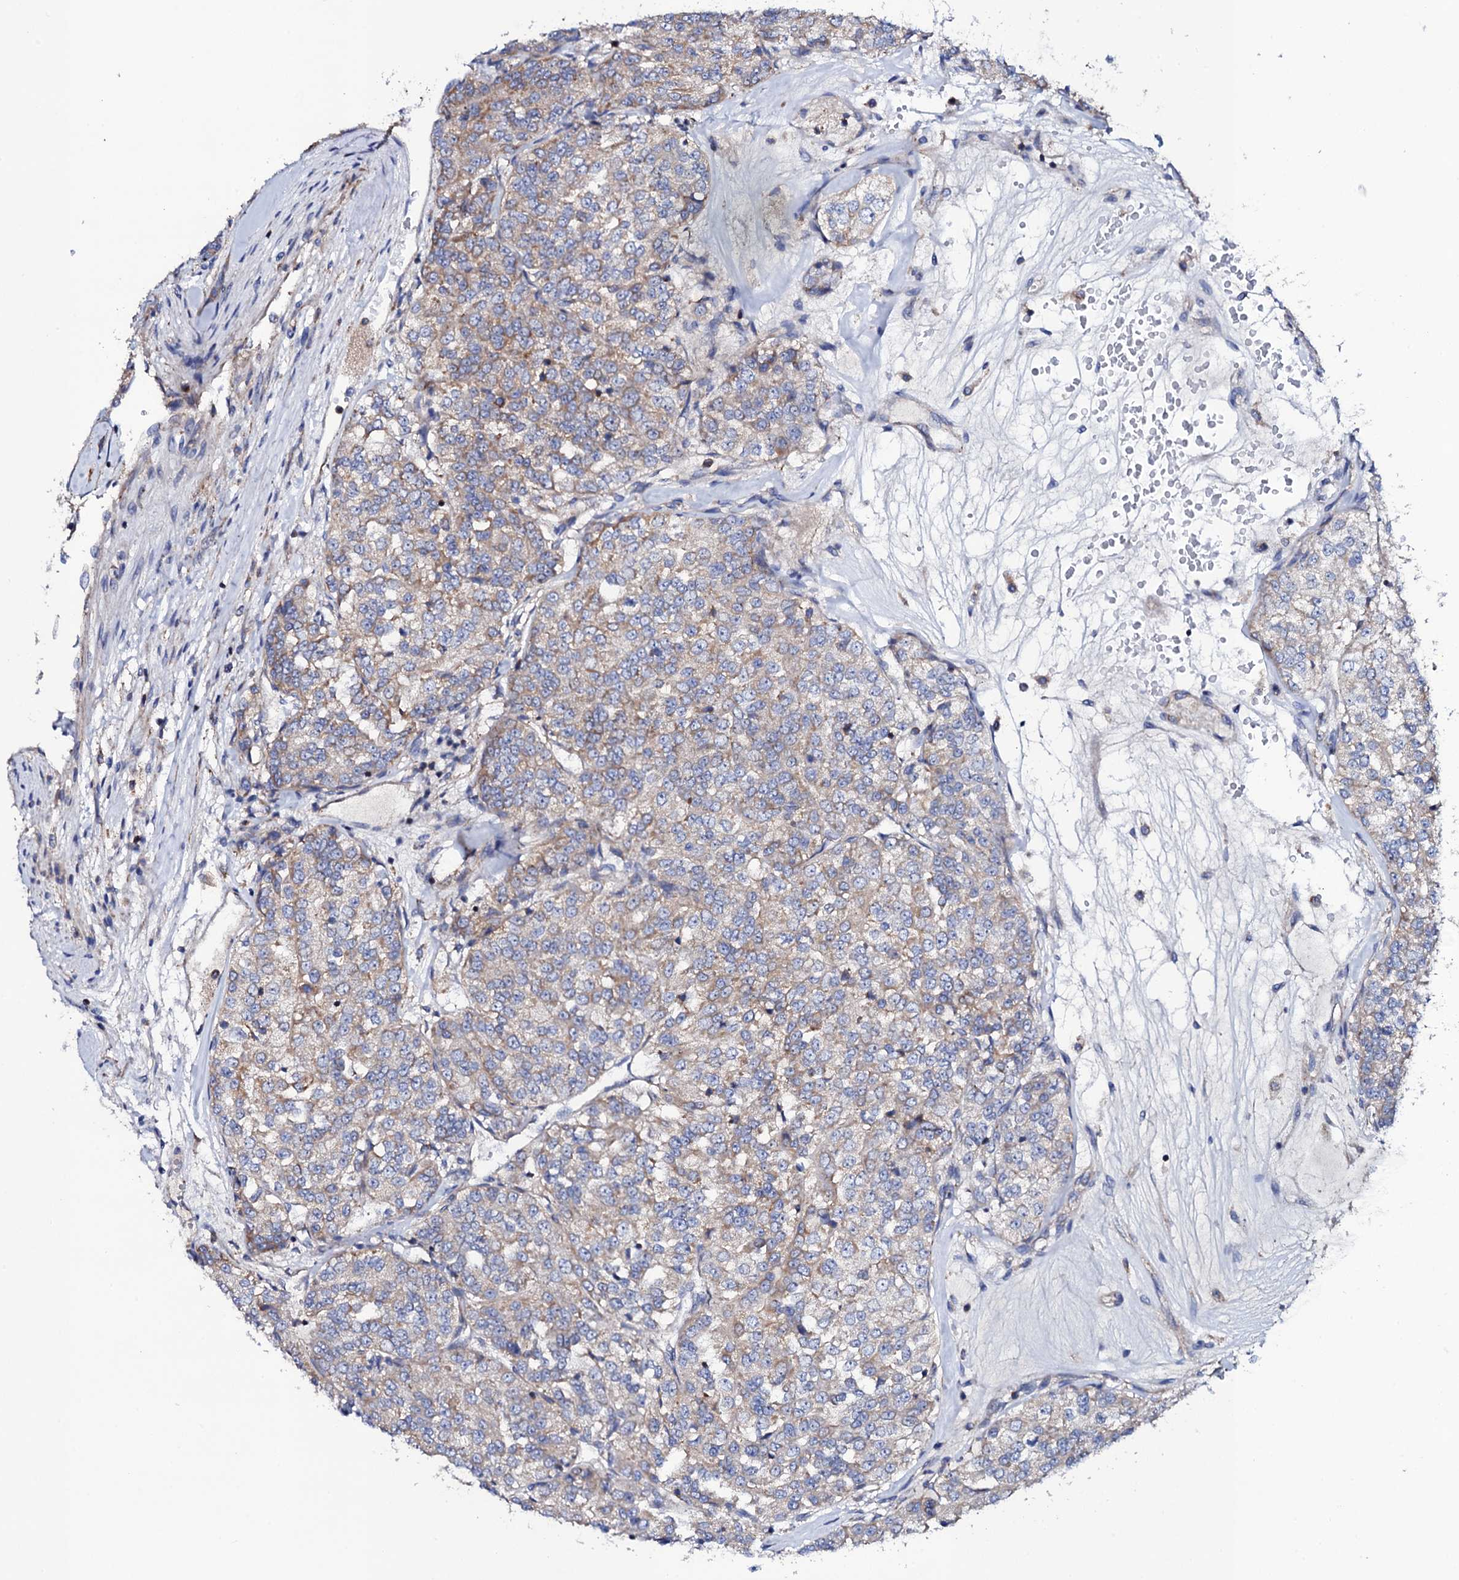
{"staining": {"intensity": "moderate", "quantity": "<25%", "location": "cytoplasmic/membranous"}, "tissue": "renal cancer", "cell_type": "Tumor cells", "image_type": "cancer", "snomed": [{"axis": "morphology", "description": "Adenocarcinoma, NOS"}, {"axis": "topography", "description": "Kidney"}], "caption": "A low amount of moderate cytoplasmic/membranous positivity is seen in approximately <25% of tumor cells in adenocarcinoma (renal) tissue.", "gene": "TCAF2", "patient": {"sex": "female", "age": 63}}